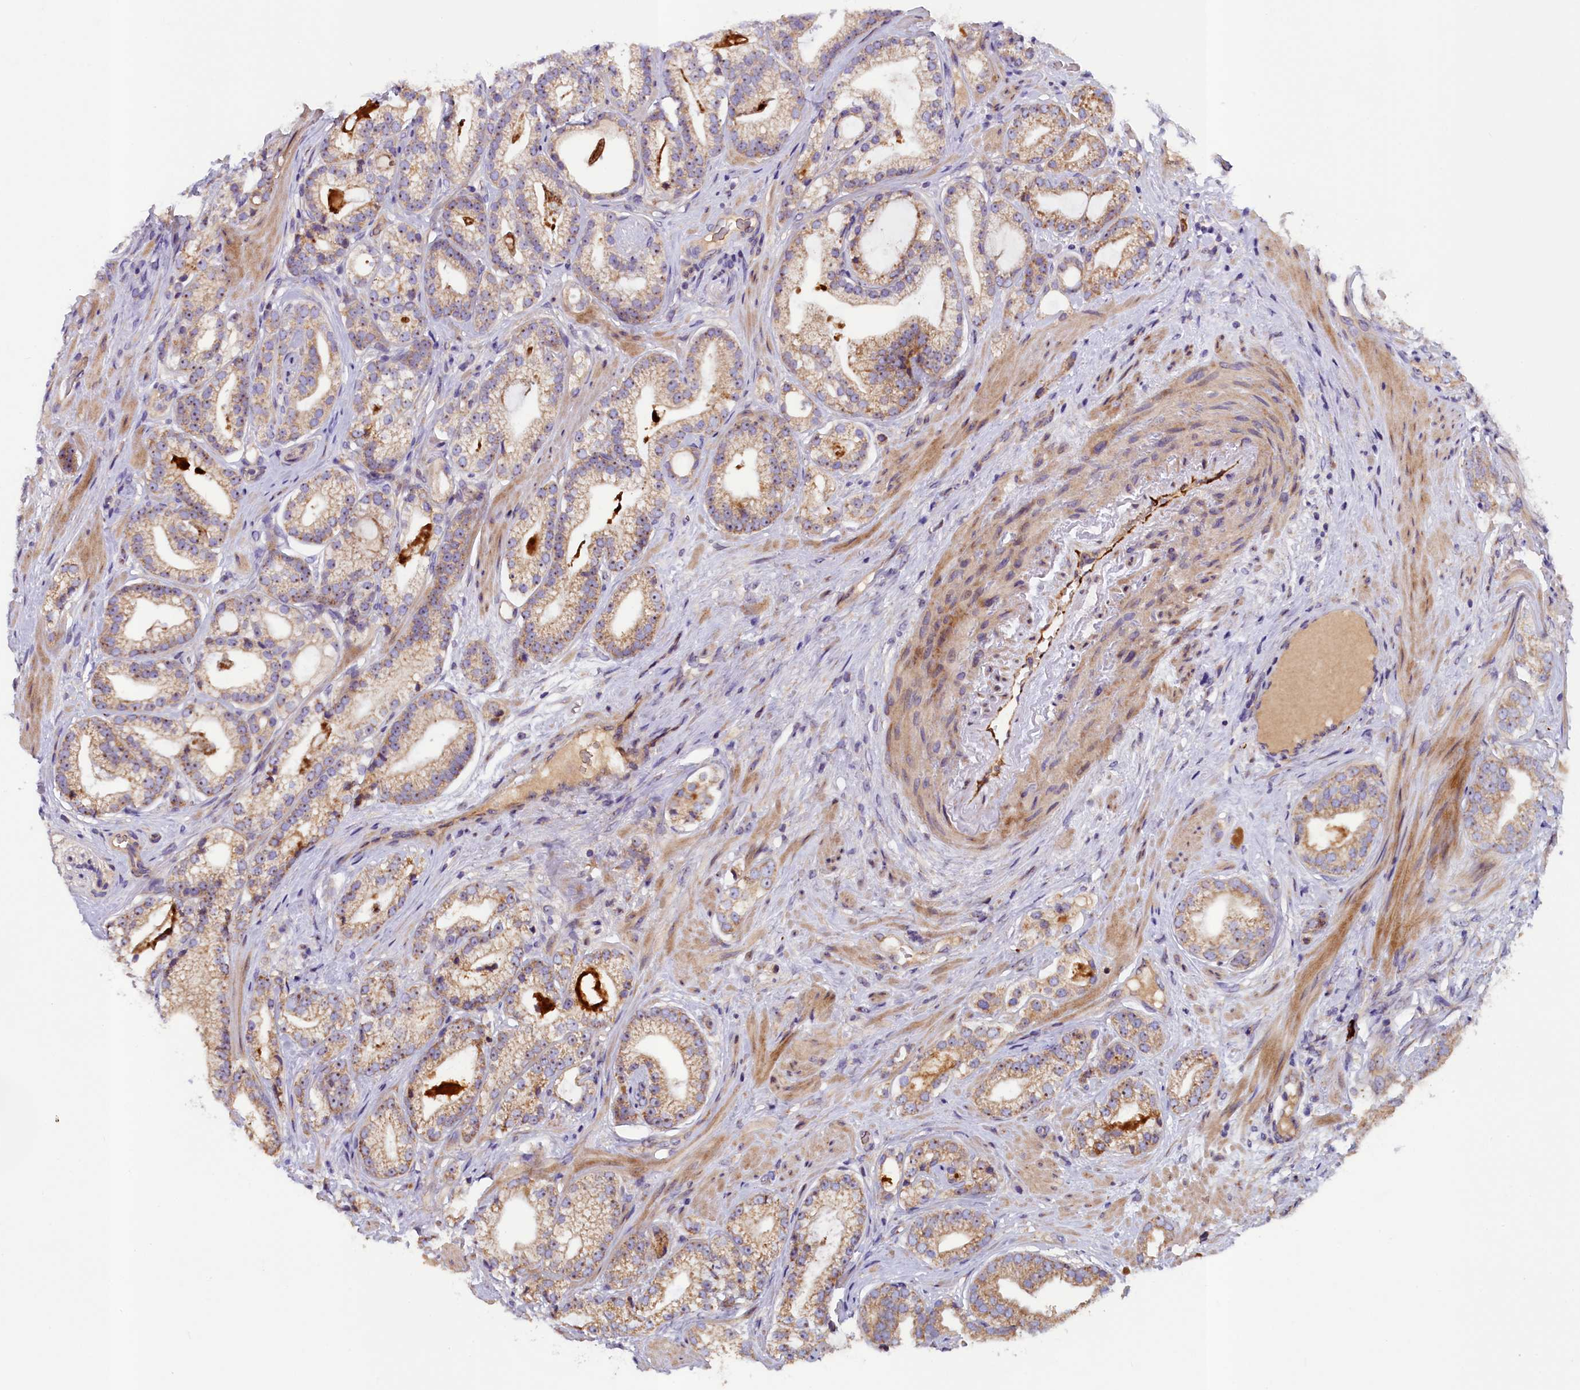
{"staining": {"intensity": "weak", "quantity": ">75%", "location": "cytoplasmic/membranous"}, "tissue": "prostate cancer", "cell_type": "Tumor cells", "image_type": "cancer", "snomed": [{"axis": "morphology", "description": "Adenocarcinoma, High grade"}, {"axis": "topography", "description": "Prostate"}], "caption": "A brown stain shows weak cytoplasmic/membranous staining of a protein in human prostate cancer (high-grade adenocarcinoma) tumor cells.", "gene": "FRY", "patient": {"sex": "male", "age": 60}}